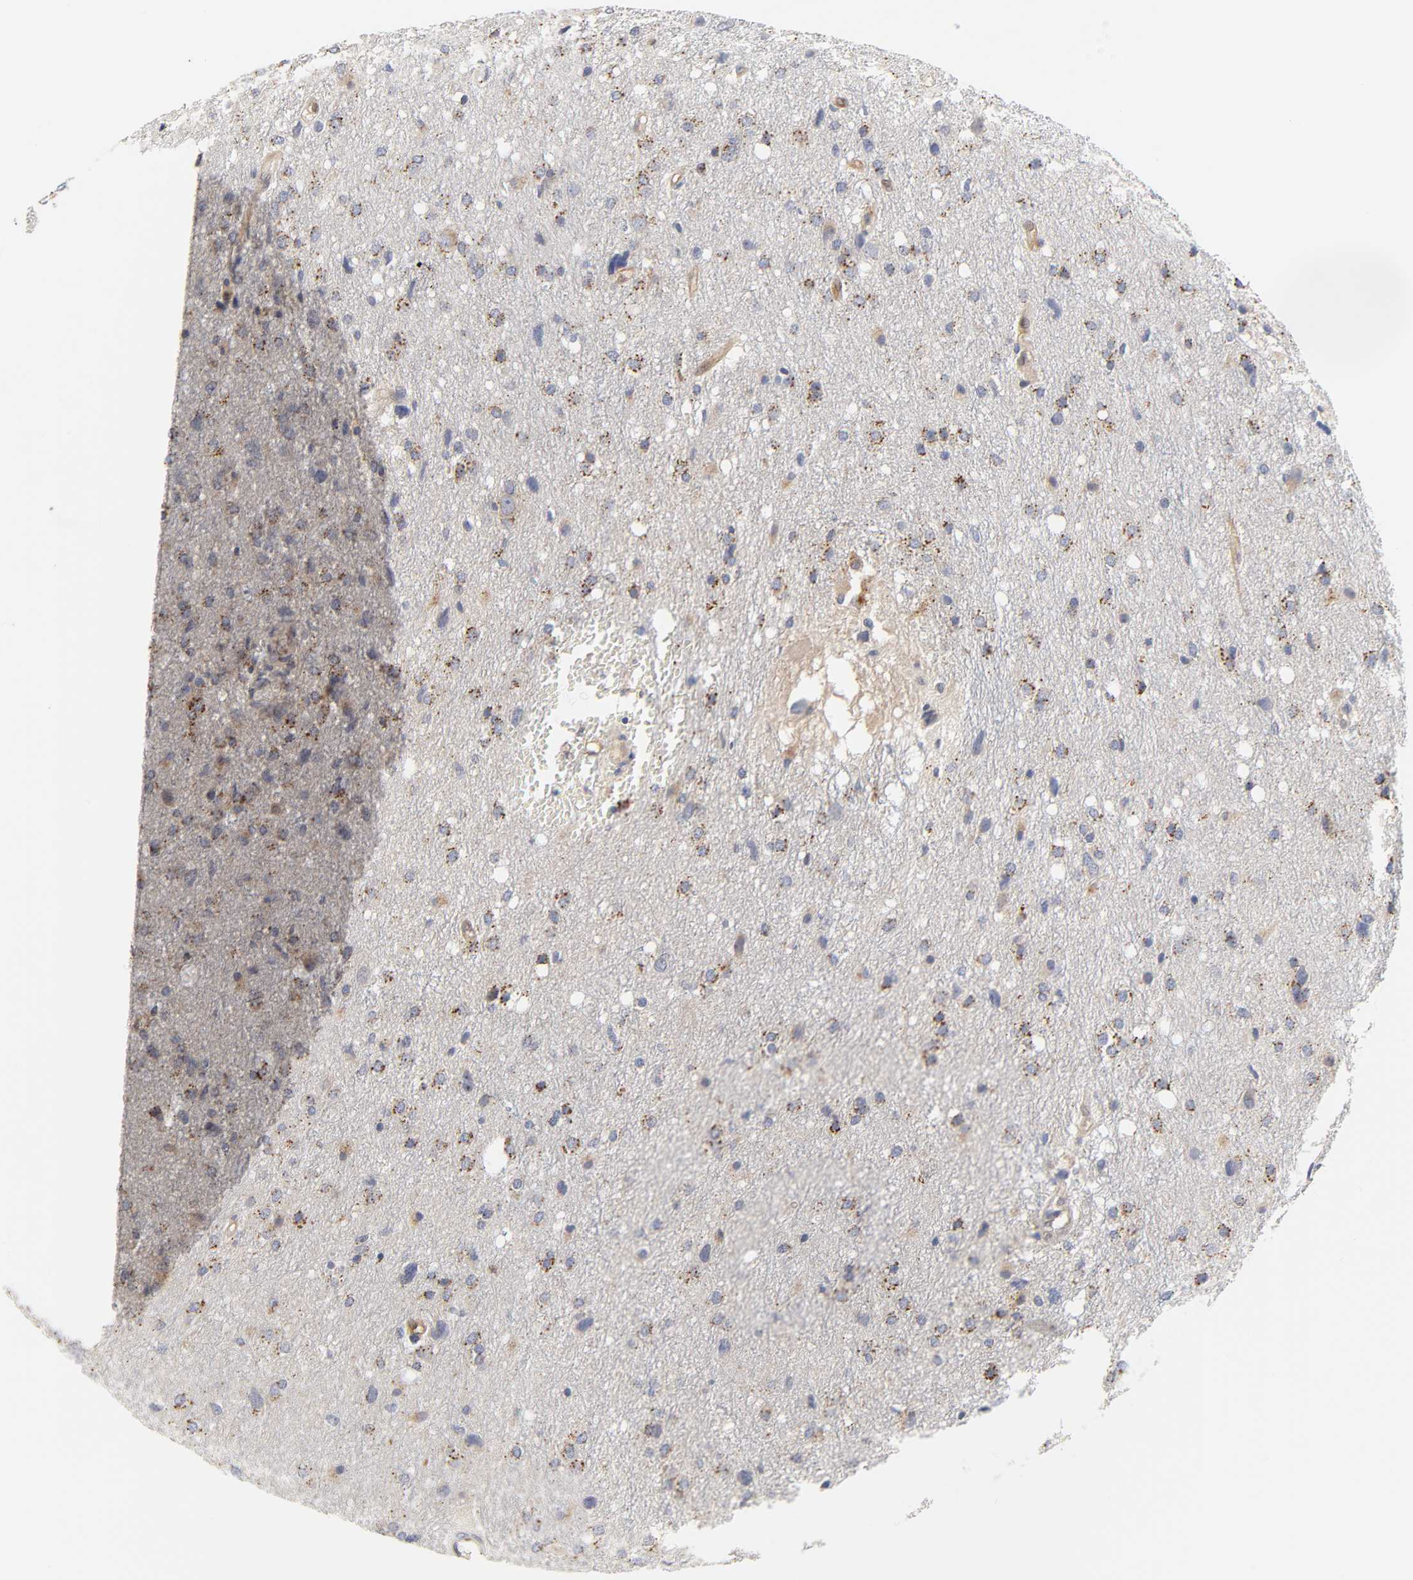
{"staining": {"intensity": "weak", "quantity": "25%-75%", "location": "cytoplasmic/membranous"}, "tissue": "glioma", "cell_type": "Tumor cells", "image_type": "cancer", "snomed": [{"axis": "morphology", "description": "Glioma, malignant, High grade"}, {"axis": "topography", "description": "Brain"}], "caption": "DAB (3,3'-diaminobenzidine) immunohistochemical staining of human malignant glioma (high-grade) reveals weak cytoplasmic/membranous protein expression in about 25%-75% of tumor cells. Using DAB (brown) and hematoxylin (blue) stains, captured at high magnification using brightfield microscopy.", "gene": "C17orf75", "patient": {"sex": "female", "age": 59}}